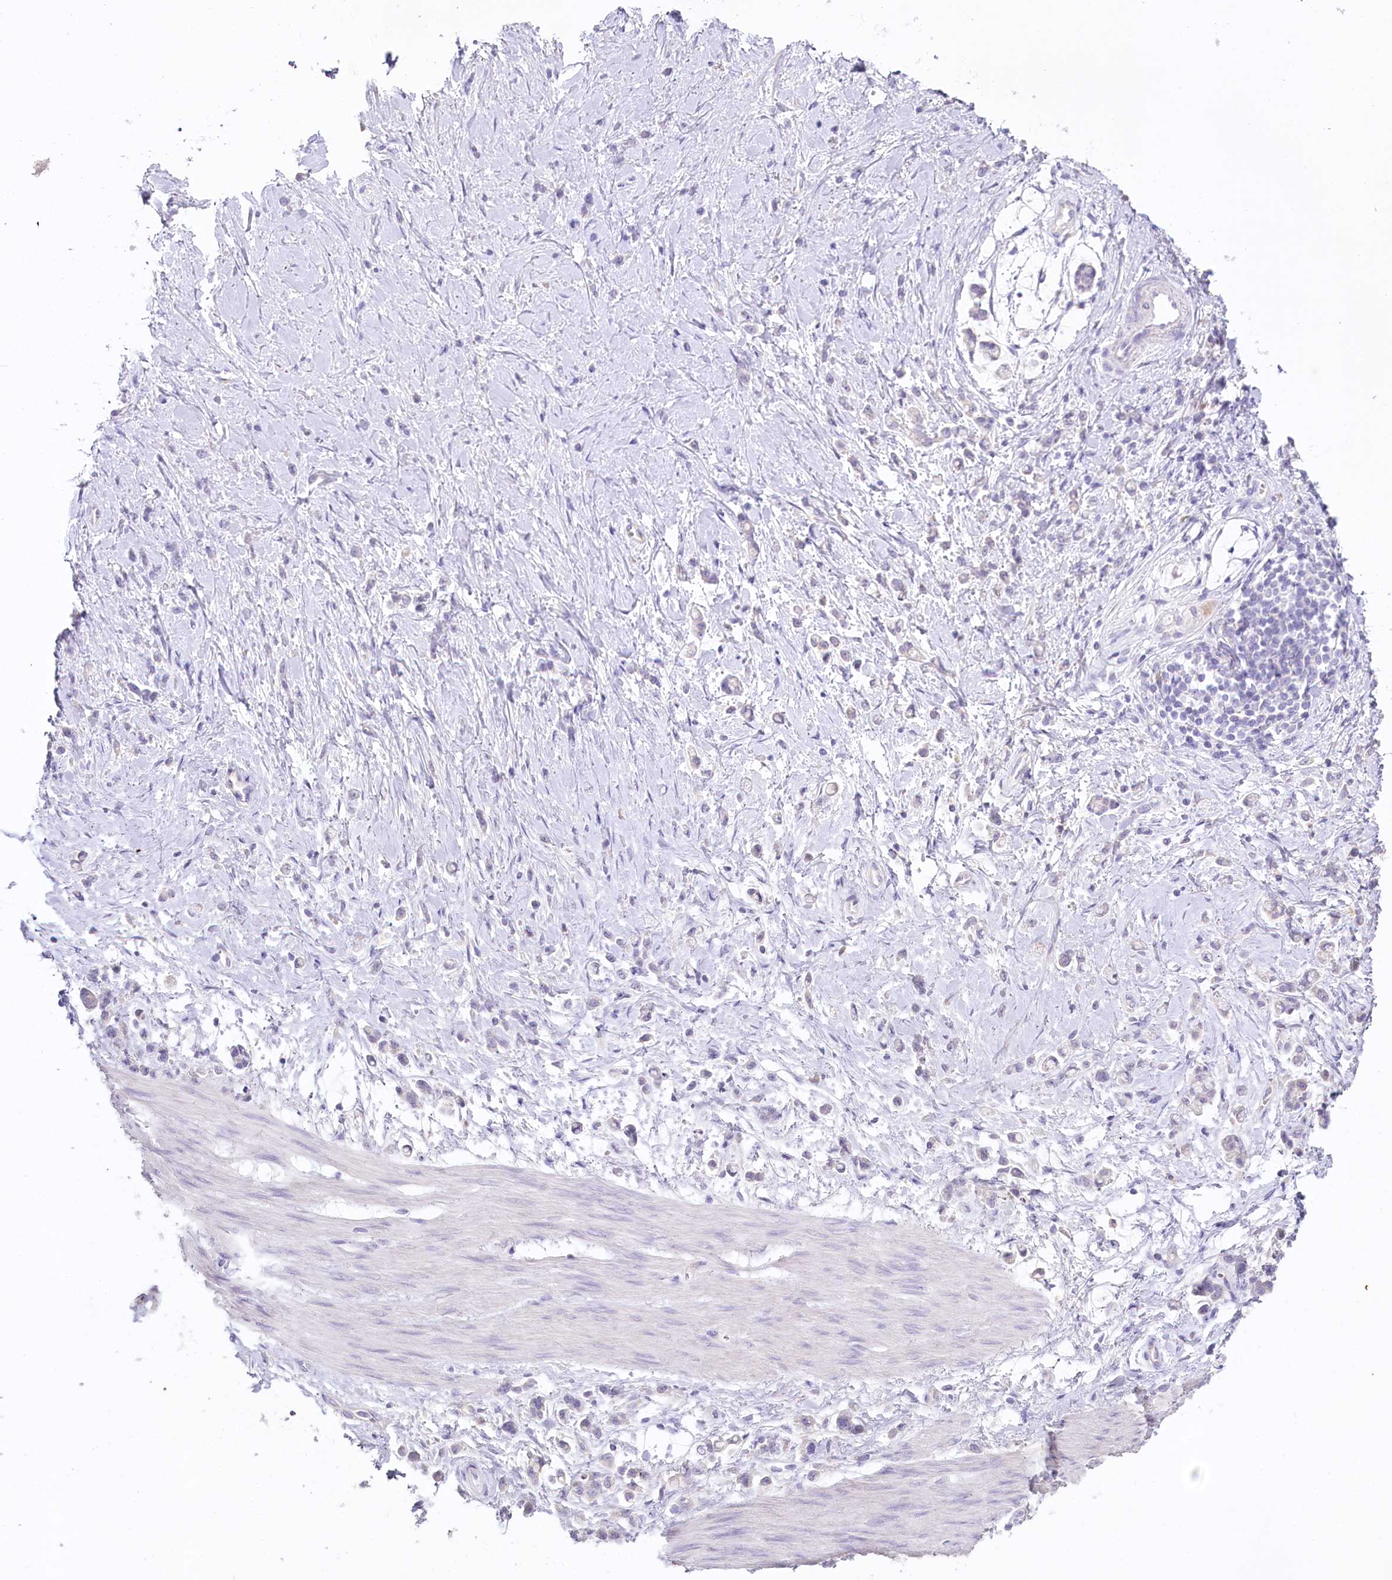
{"staining": {"intensity": "negative", "quantity": "none", "location": "none"}, "tissue": "stomach cancer", "cell_type": "Tumor cells", "image_type": "cancer", "snomed": [{"axis": "morphology", "description": "Adenocarcinoma, NOS"}, {"axis": "topography", "description": "Stomach"}], "caption": "Tumor cells show no significant protein positivity in stomach adenocarcinoma.", "gene": "HPD", "patient": {"sex": "female", "age": 60}}